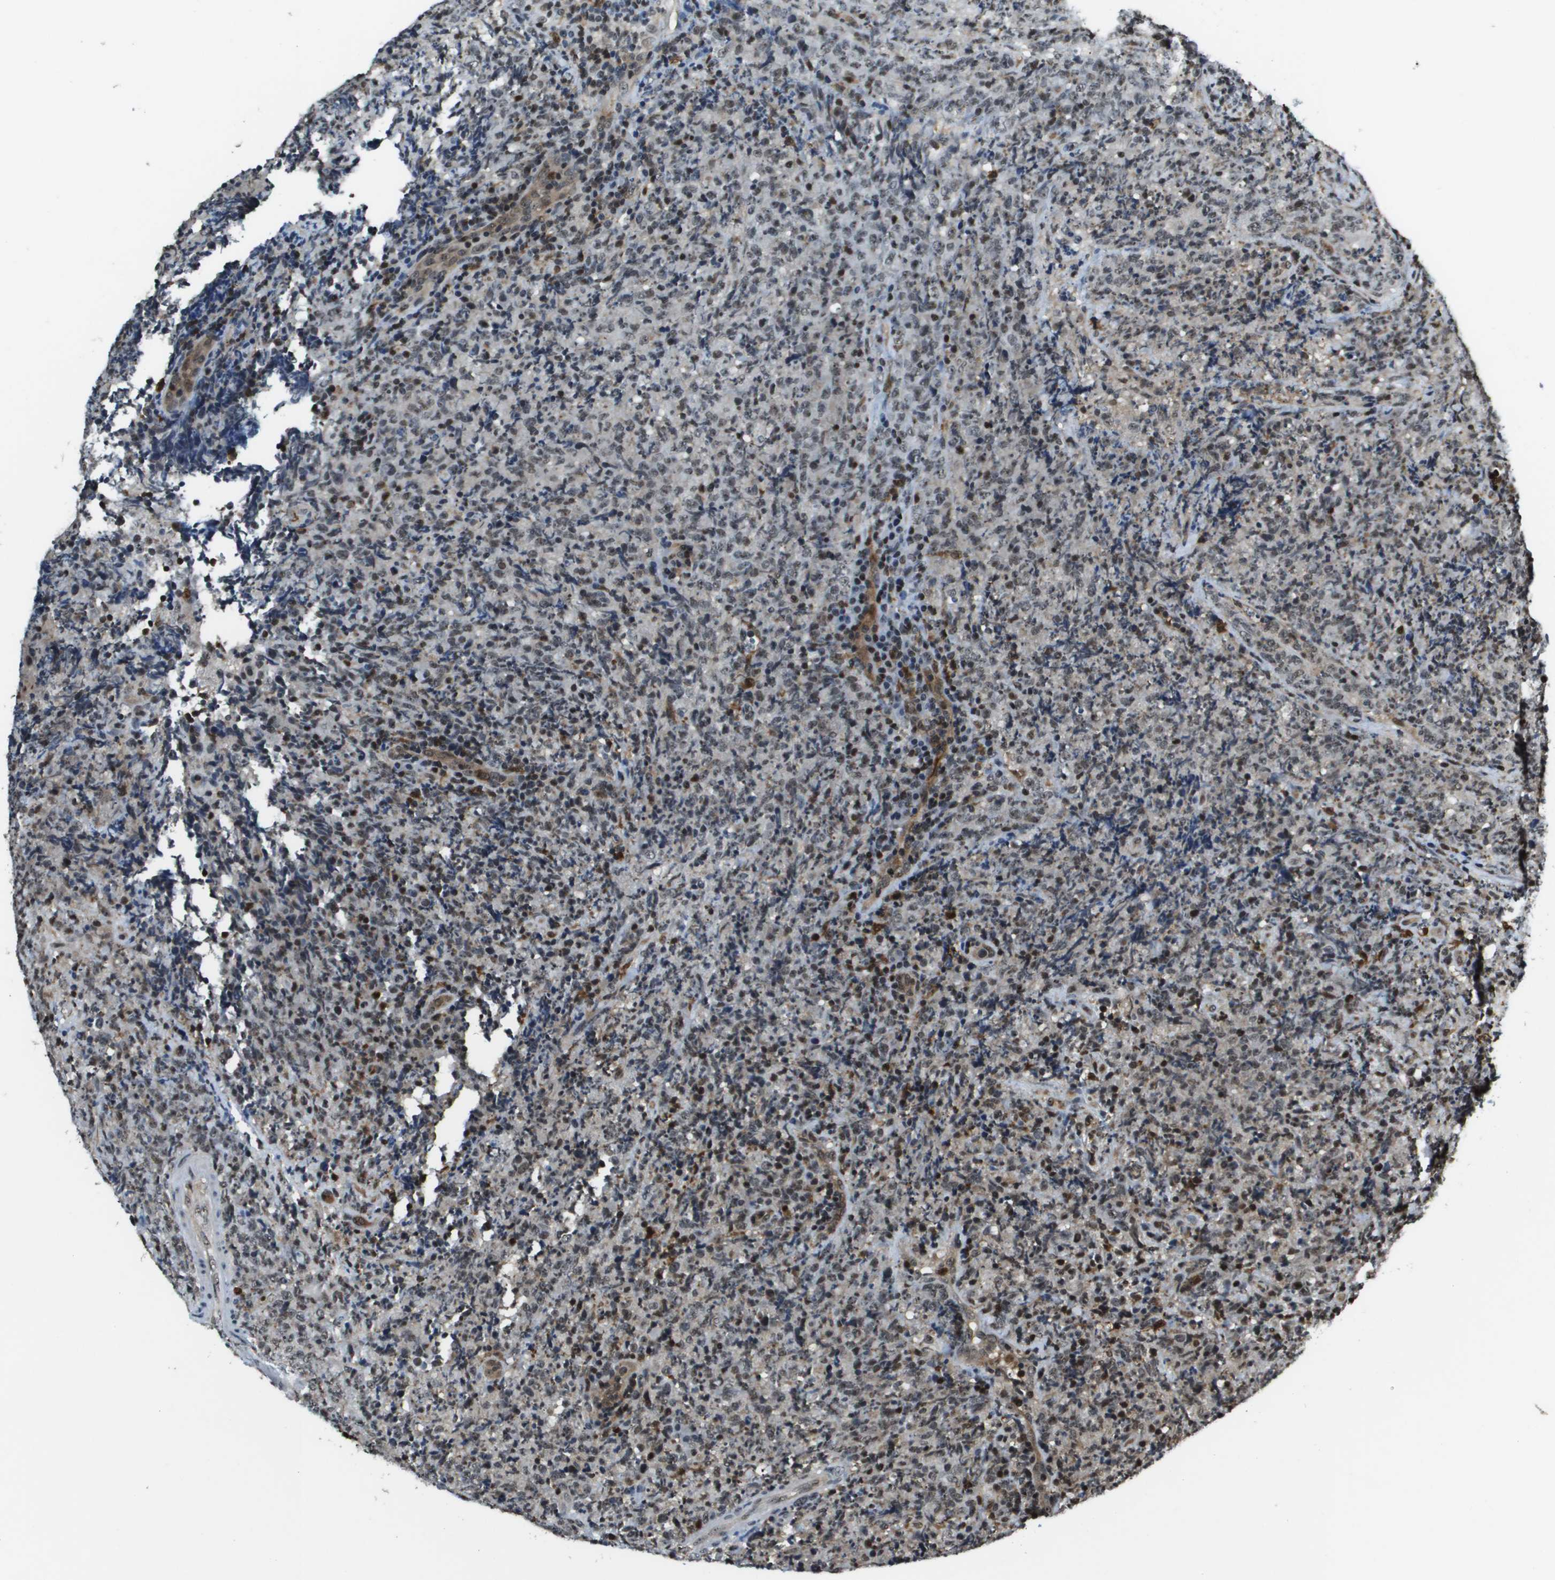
{"staining": {"intensity": "weak", "quantity": "25%-75%", "location": "nuclear"}, "tissue": "lymphoma", "cell_type": "Tumor cells", "image_type": "cancer", "snomed": [{"axis": "morphology", "description": "Malignant lymphoma, non-Hodgkin's type, High grade"}, {"axis": "topography", "description": "Tonsil"}], "caption": "Brown immunohistochemical staining in human malignant lymphoma, non-Hodgkin's type (high-grade) displays weak nuclear positivity in about 25%-75% of tumor cells.", "gene": "EP400", "patient": {"sex": "female", "age": 36}}